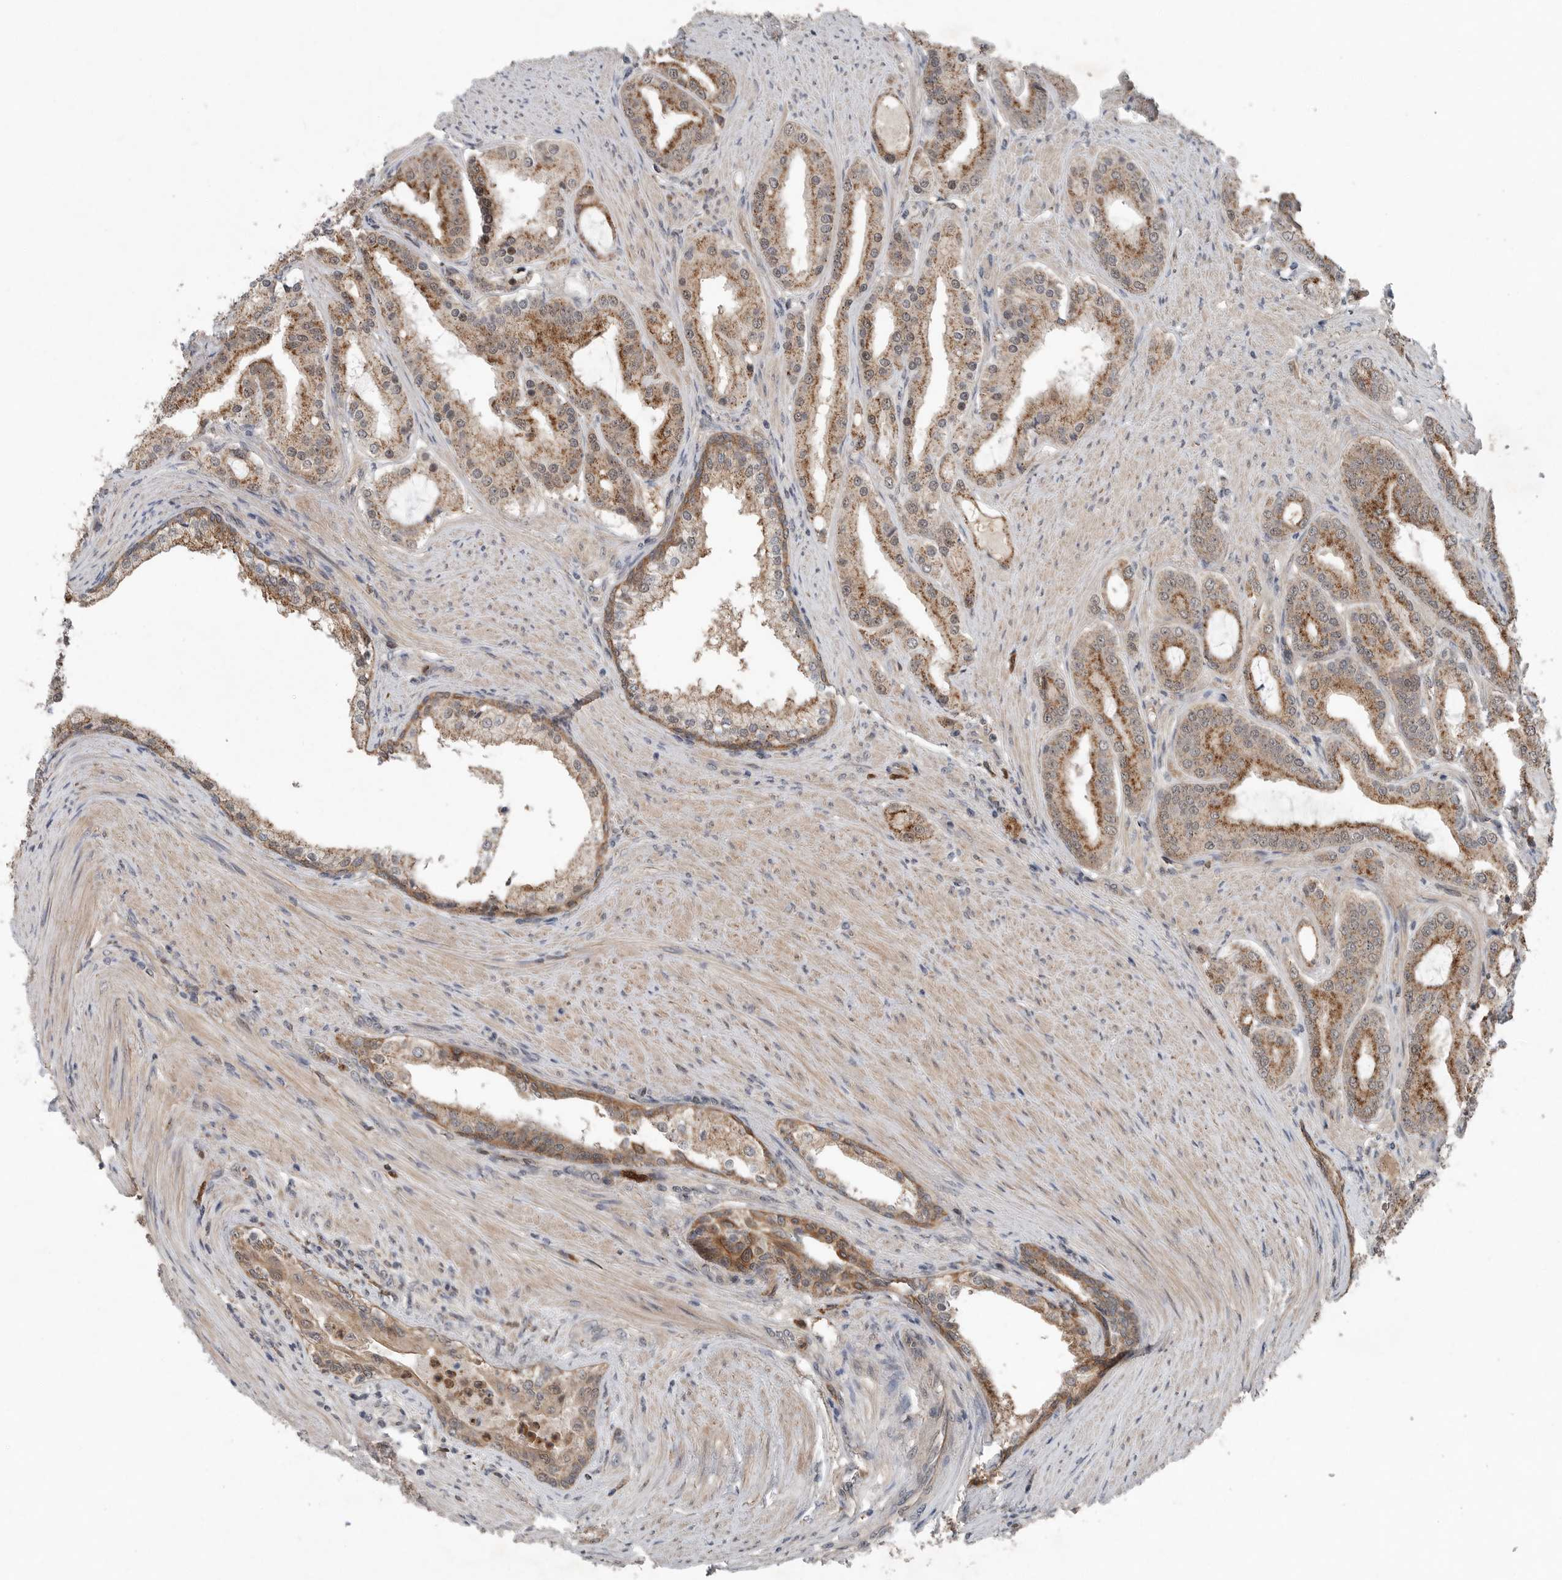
{"staining": {"intensity": "moderate", "quantity": ">75%", "location": "cytoplasmic/membranous"}, "tissue": "prostate cancer", "cell_type": "Tumor cells", "image_type": "cancer", "snomed": [{"axis": "morphology", "description": "Adenocarcinoma, High grade"}, {"axis": "topography", "description": "Prostate"}], "caption": "DAB immunohistochemical staining of human prostate high-grade adenocarcinoma shows moderate cytoplasmic/membranous protein positivity in approximately >75% of tumor cells.", "gene": "SCP2", "patient": {"sex": "male", "age": 60}}